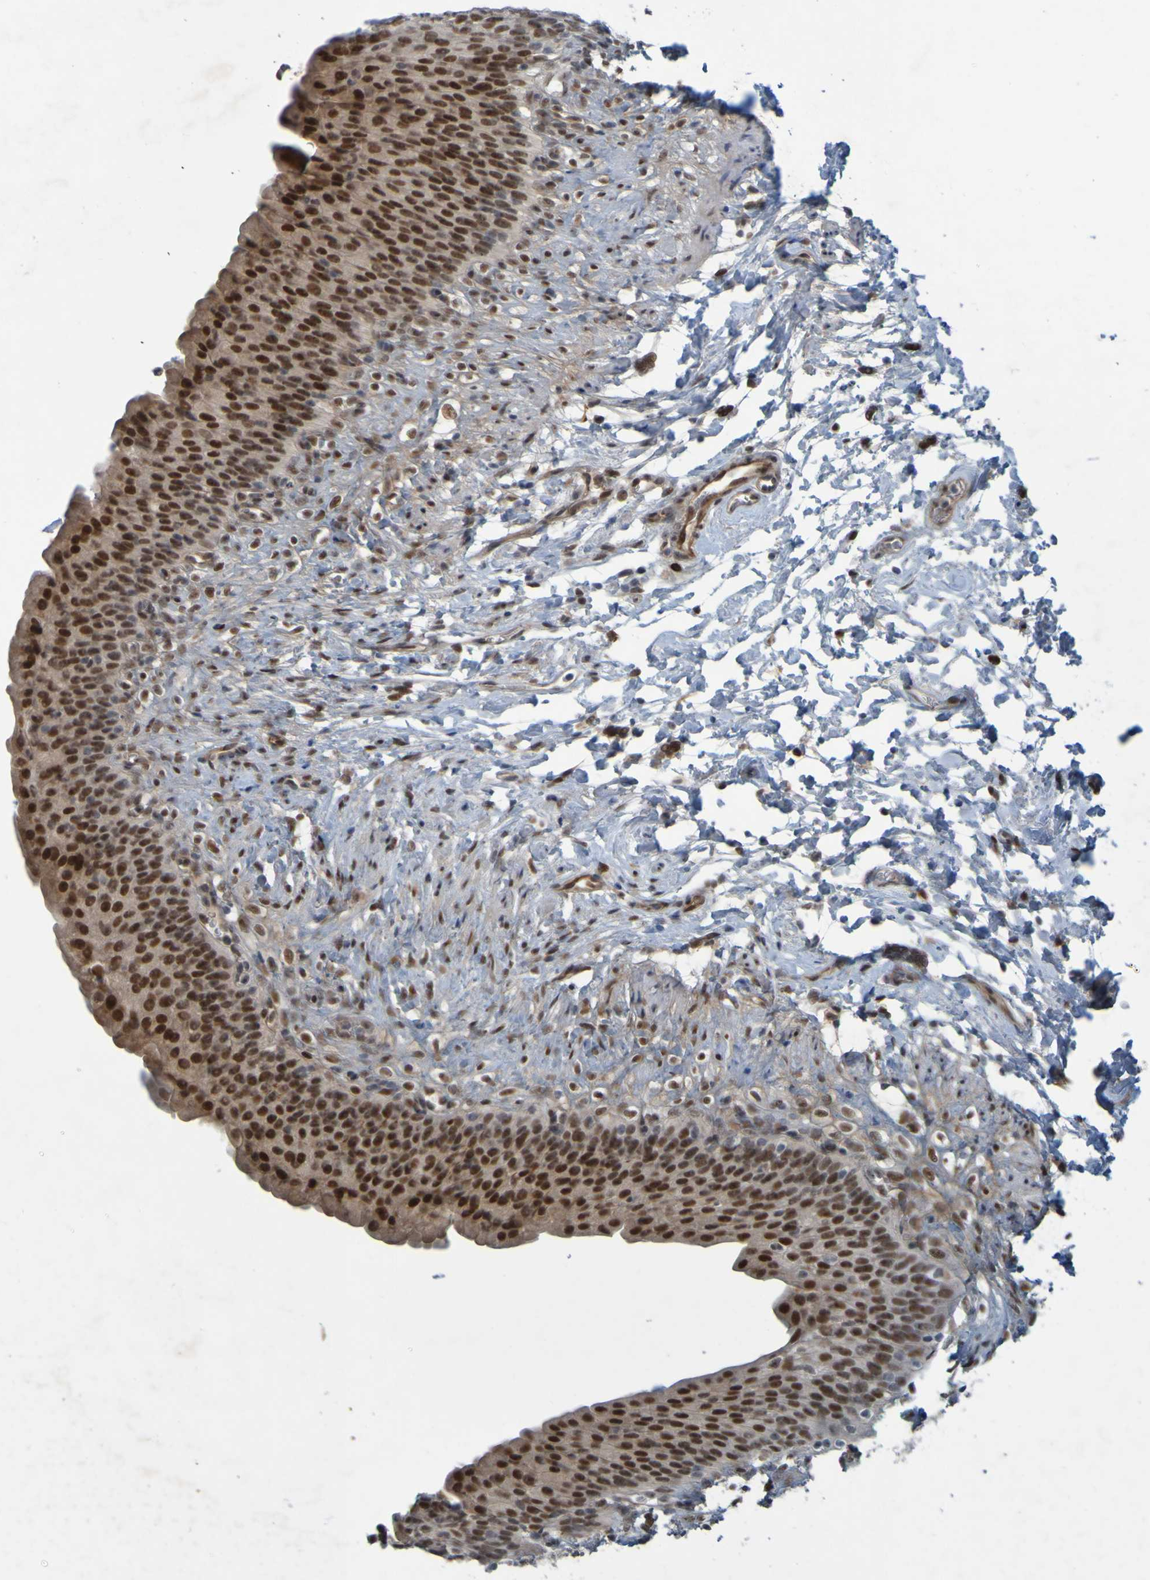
{"staining": {"intensity": "moderate", "quantity": ">75%", "location": "cytoplasmic/membranous,nuclear"}, "tissue": "urinary bladder", "cell_type": "Urothelial cells", "image_type": "normal", "snomed": [{"axis": "morphology", "description": "Normal tissue, NOS"}, {"axis": "topography", "description": "Urinary bladder"}], "caption": "Unremarkable urinary bladder reveals moderate cytoplasmic/membranous,nuclear staining in approximately >75% of urothelial cells, visualized by immunohistochemistry. The staining is performed using DAB (3,3'-diaminobenzidine) brown chromogen to label protein expression. The nuclei are counter-stained blue using hematoxylin.", "gene": "MCPH1", "patient": {"sex": "female", "age": 79}}